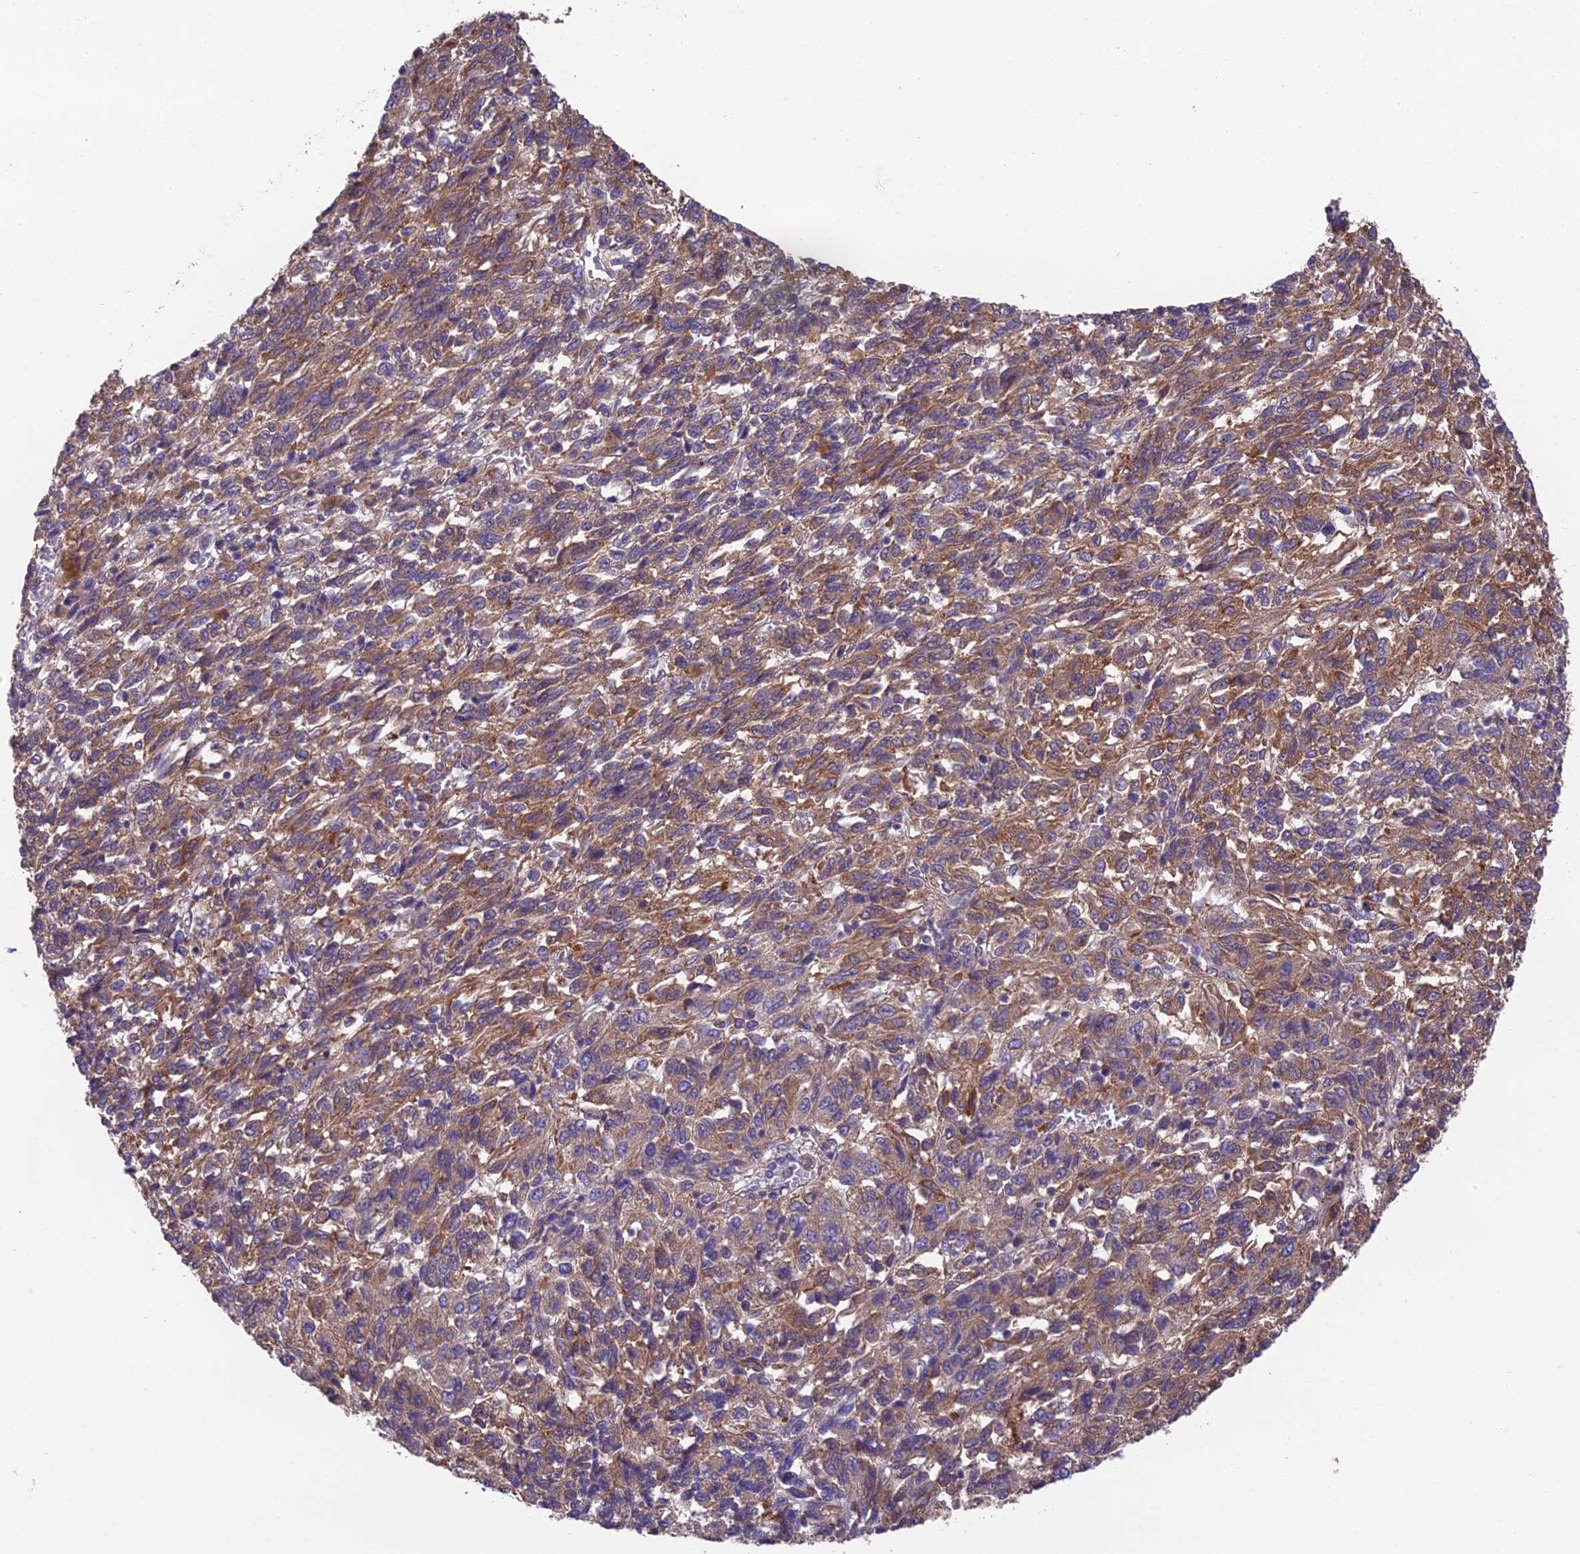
{"staining": {"intensity": "moderate", "quantity": ">75%", "location": "cytoplasmic/membranous"}, "tissue": "melanoma", "cell_type": "Tumor cells", "image_type": "cancer", "snomed": [{"axis": "morphology", "description": "Malignant melanoma, Metastatic site"}, {"axis": "topography", "description": "Lung"}], "caption": "Moderate cytoplasmic/membranous staining for a protein is identified in approximately >75% of tumor cells of melanoma using immunohistochemistry (IHC).", "gene": "BLOC1S4", "patient": {"sex": "male", "age": 64}}